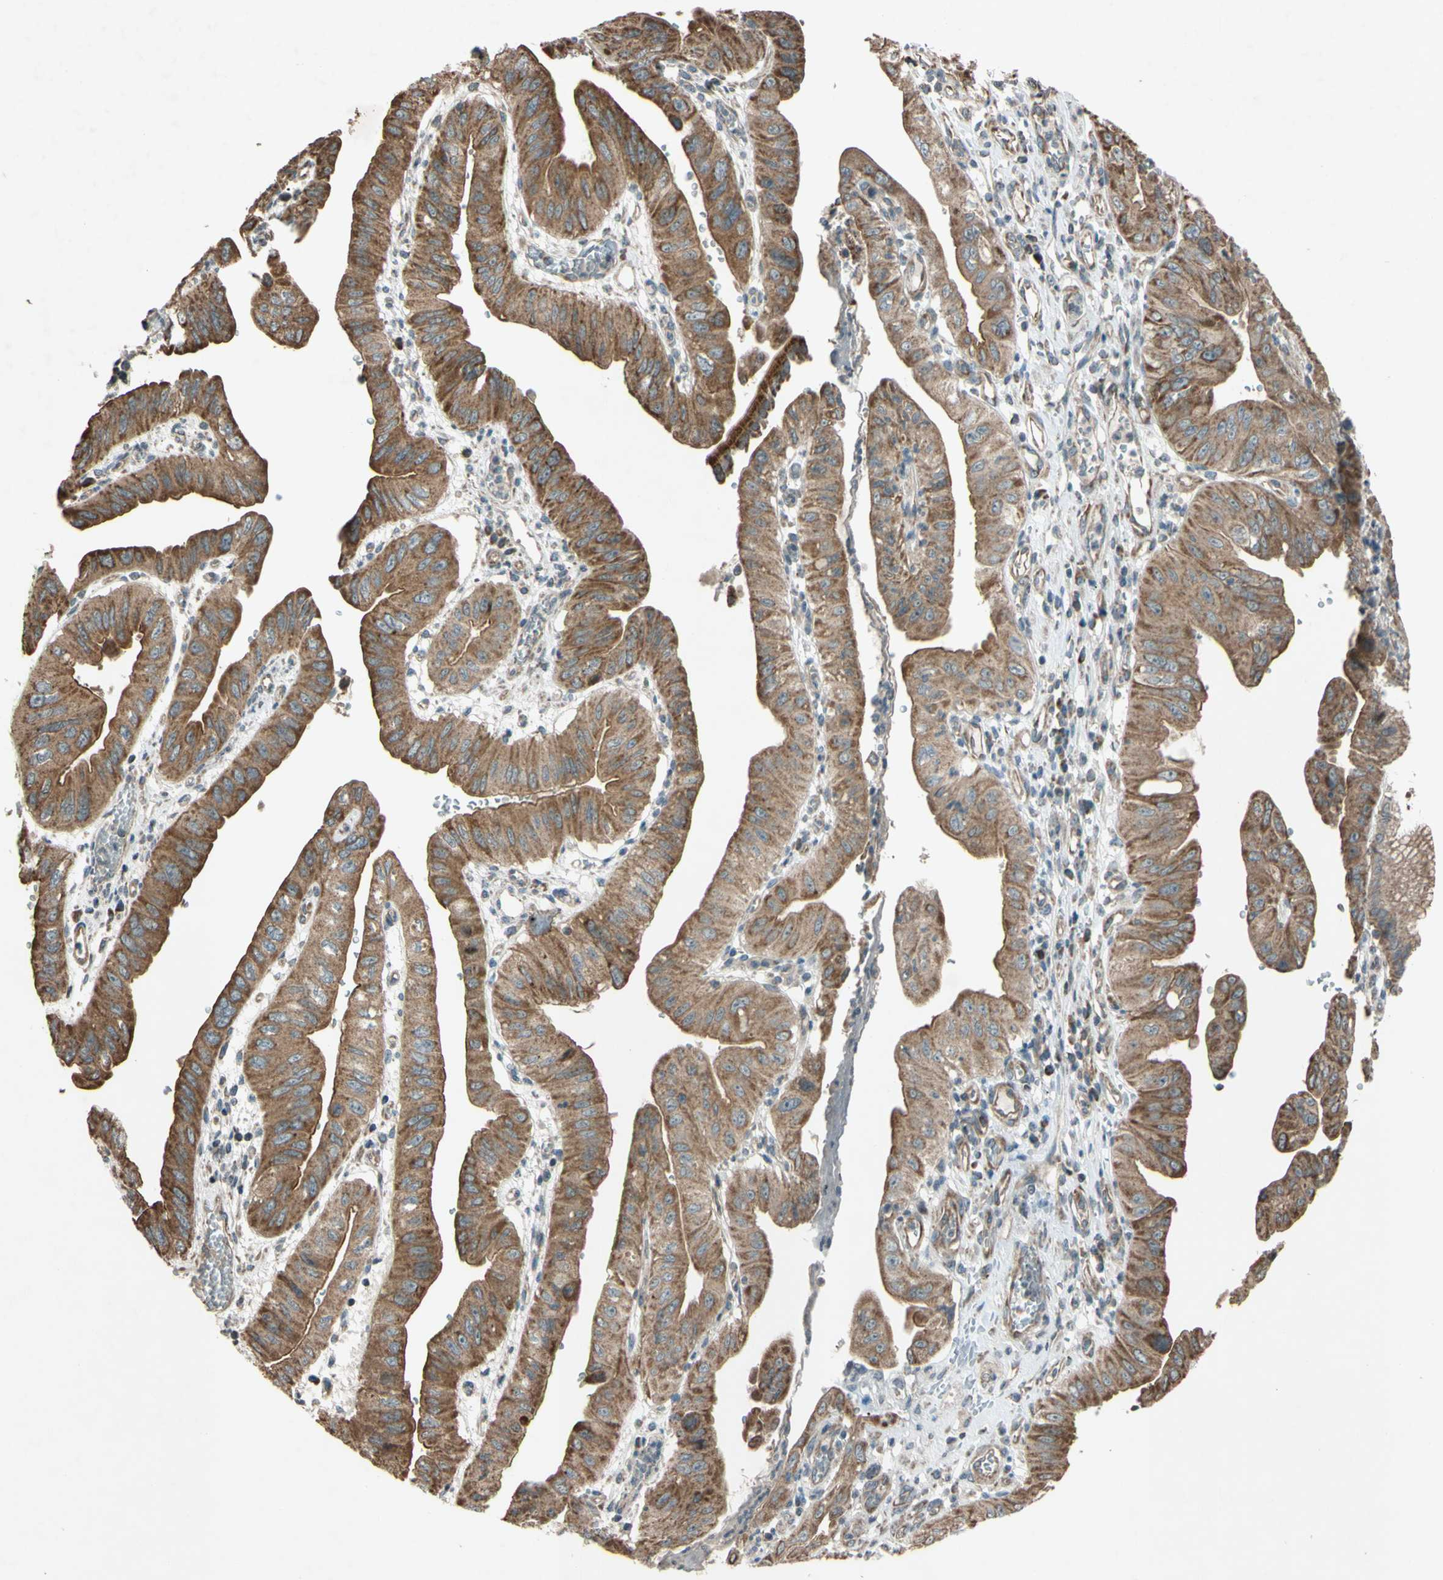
{"staining": {"intensity": "moderate", "quantity": ">75%", "location": "cytoplasmic/membranous"}, "tissue": "pancreatic cancer", "cell_type": "Tumor cells", "image_type": "cancer", "snomed": [{"axis": "morphology", "description": "Normal tissue, NOS"}, {"axis": "topography", "description": "Lymph node"}], "caption": "IHC histopathology image of neoplastic tissue: human pancreatic cancer stained using immunohistochemistry displays medium levels of moderate protein expression localized specifically in the cytoplasmic/membranous of tumor cells, appearing as a cytoplasmic/membranous brown color.", "gene": "ACOT8", "patient": {"sex": "male", "age": 50}}